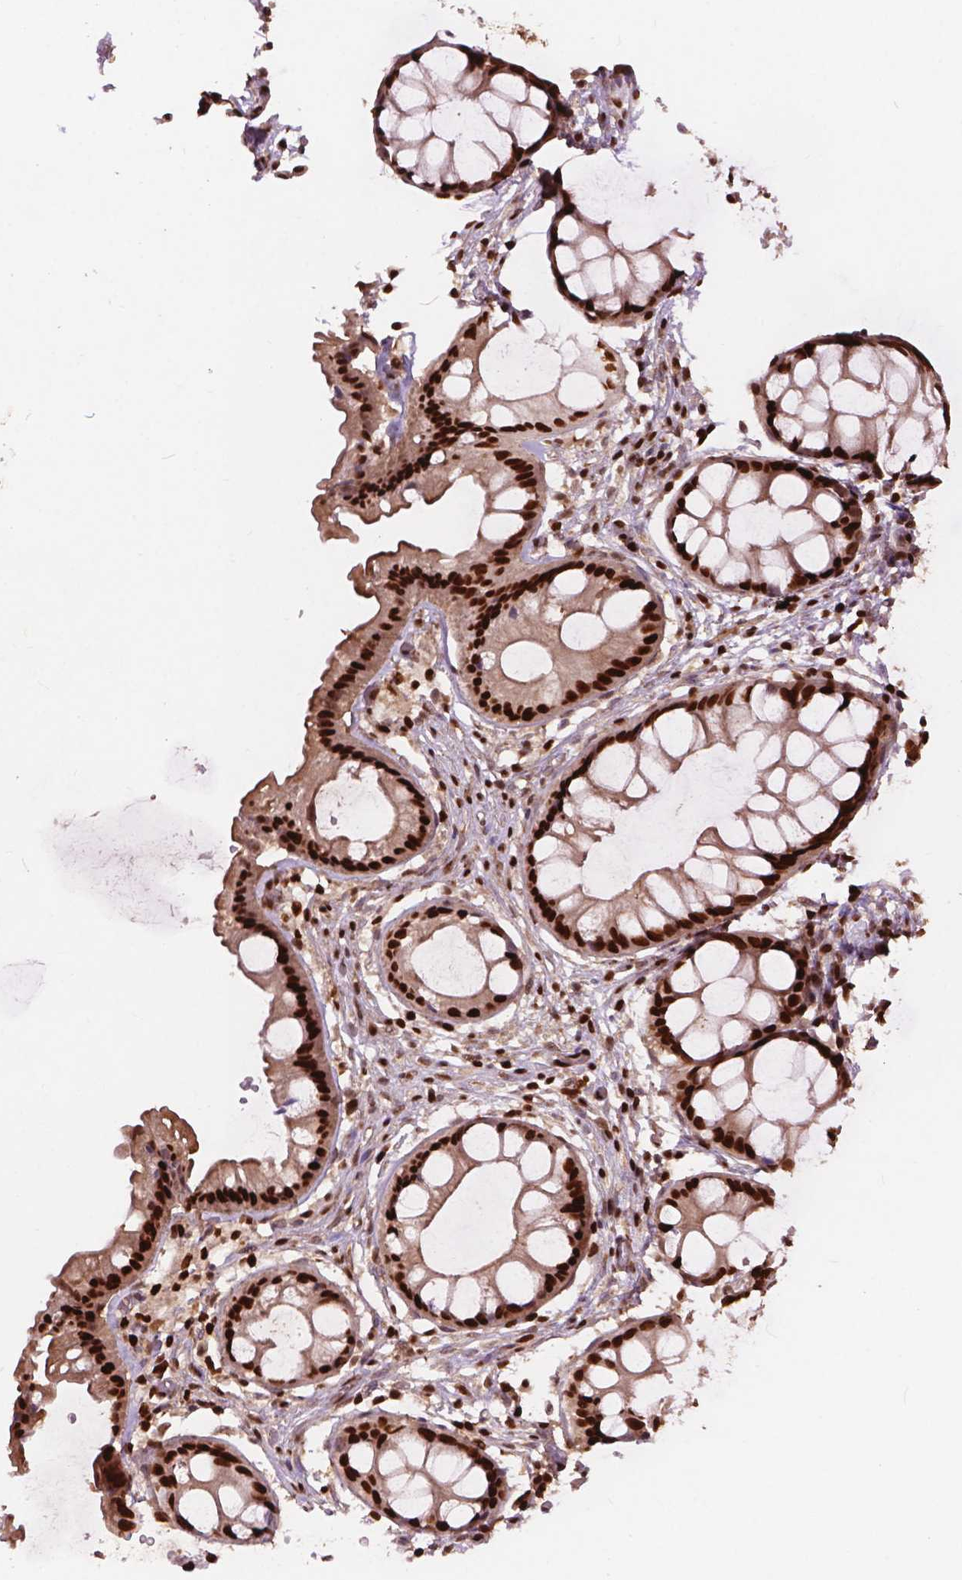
{"staining": {"intensity": "strong", "quantity": ">75%", "location": "nuclear"}, "tissue": "rectum", "cell_type": "Glandular cells", "image_type": "normal", "snomed": [{"axis": "morphology", "description": "Normal tissue, NOS"}, {"axis": "topography", "description": "Rectum"}], "caption": "Protein positivity by IHC shows strong nuclear expression in approximately >75% of glandular cells in unremarkable rectum. (DAB (3,3'-diaminobenzidine) IHC, brown staining for protein, blue staining for nuclei).", "gene": "ANP32A", "patient": {"sex": "female", "age": 62}}